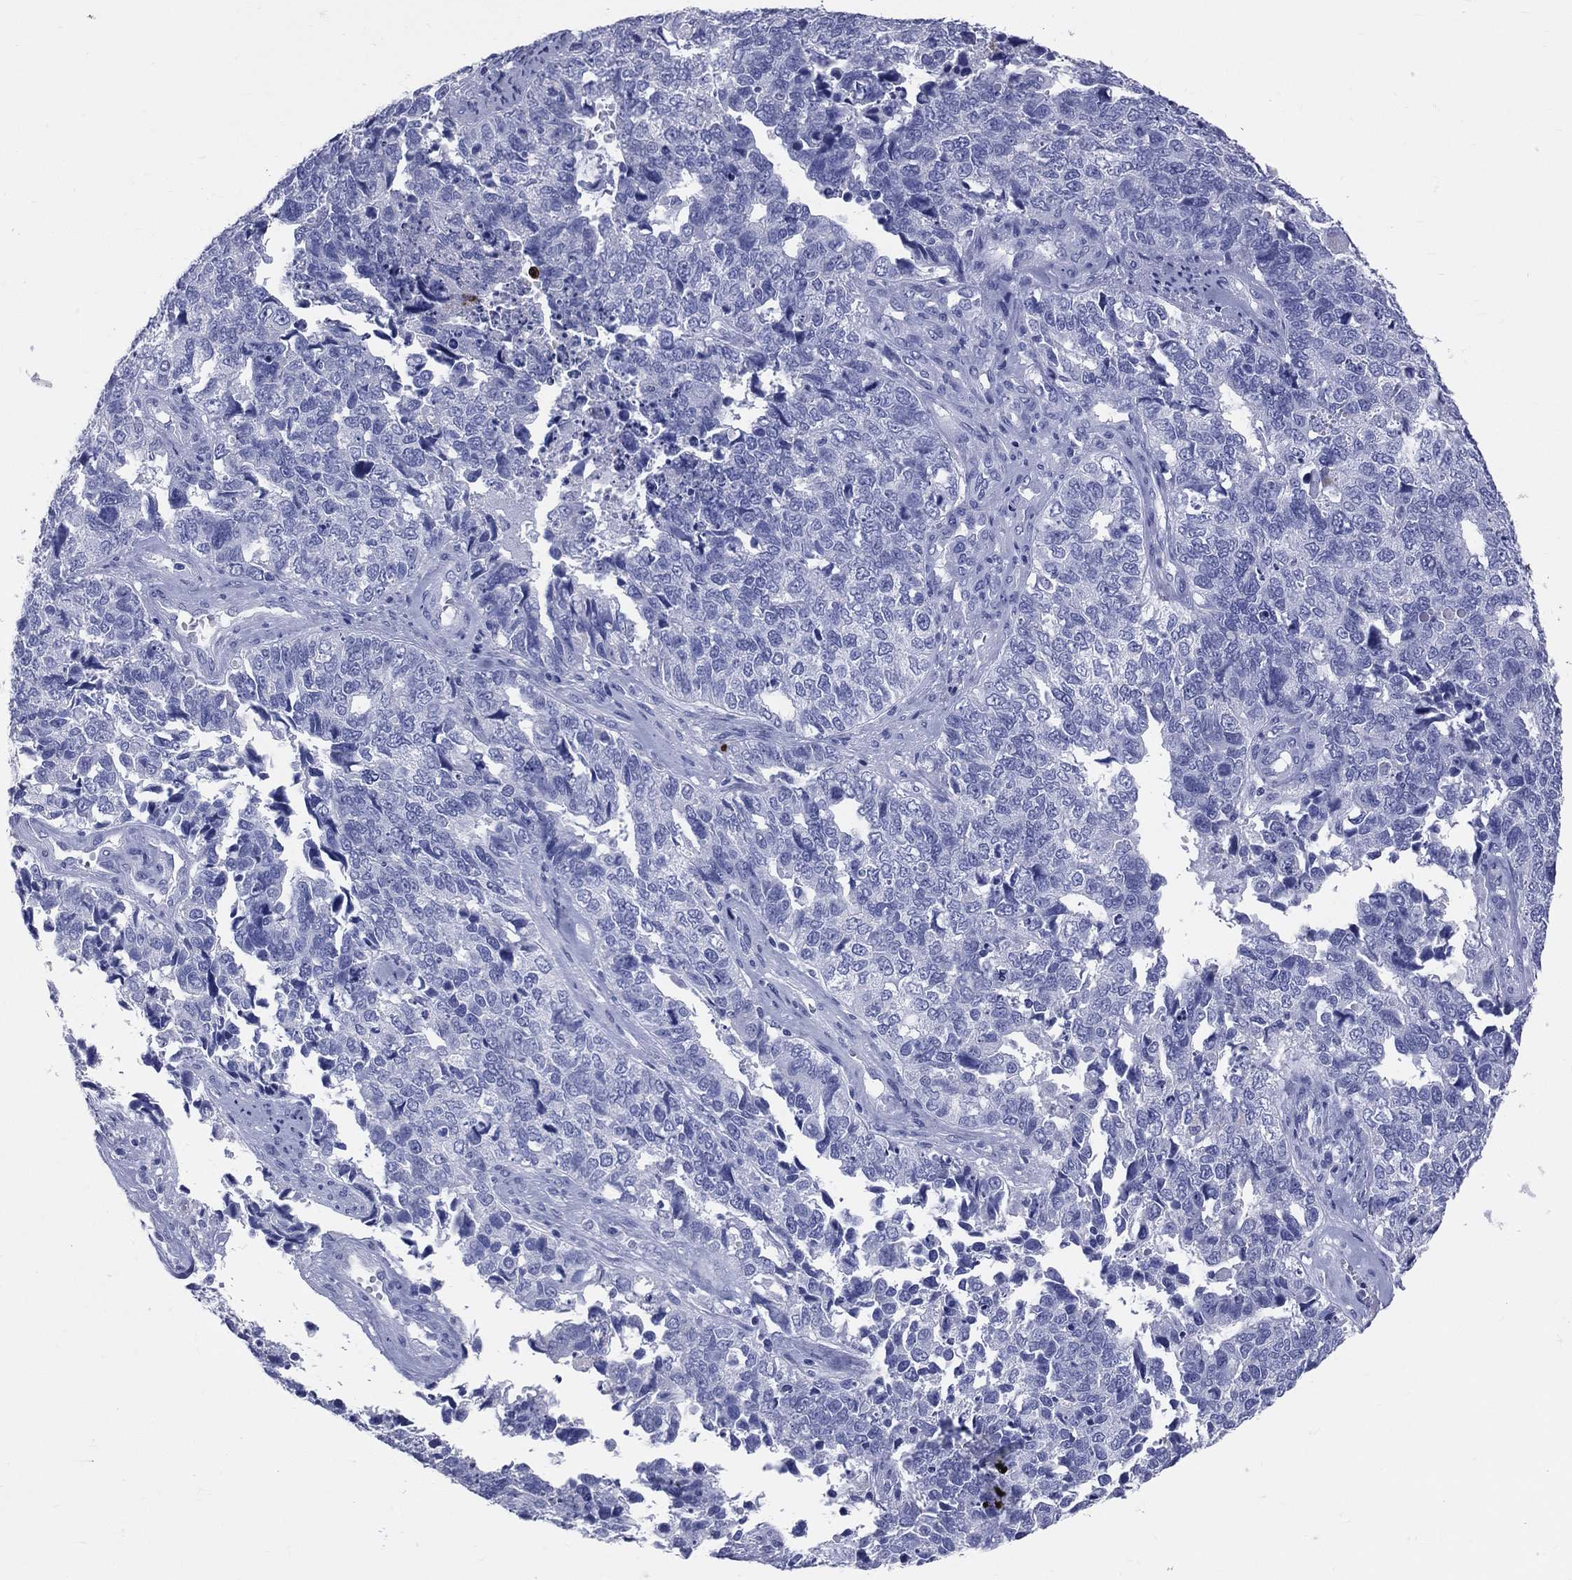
{"staining": {"intensity": "negative", "quantity": "none", "location": "none"}, "tissue": "cervical cancer", "cell_type": "Tumor cells", "image_type": "cancer", "snomed": [{"axis": "morphology", "description": "Squamous cell carcinoma, NOS"}, {"axis": "topography", "description": "Cervix"}], "caption": "This is a micrograph of immunohistochemistry staining of cervical cancer (squamous cell carcinoma), which shows no expression in tumor cells. The staining was performed using DAB (3,3'-diaminobenzidine) to visualize the protein expression in brown, while the nuclei were stained in blue with hematoxylin (Magnification: 20x).", "gene": "PGLYRP1", "patient": {"sex": "female", "age": 63}}